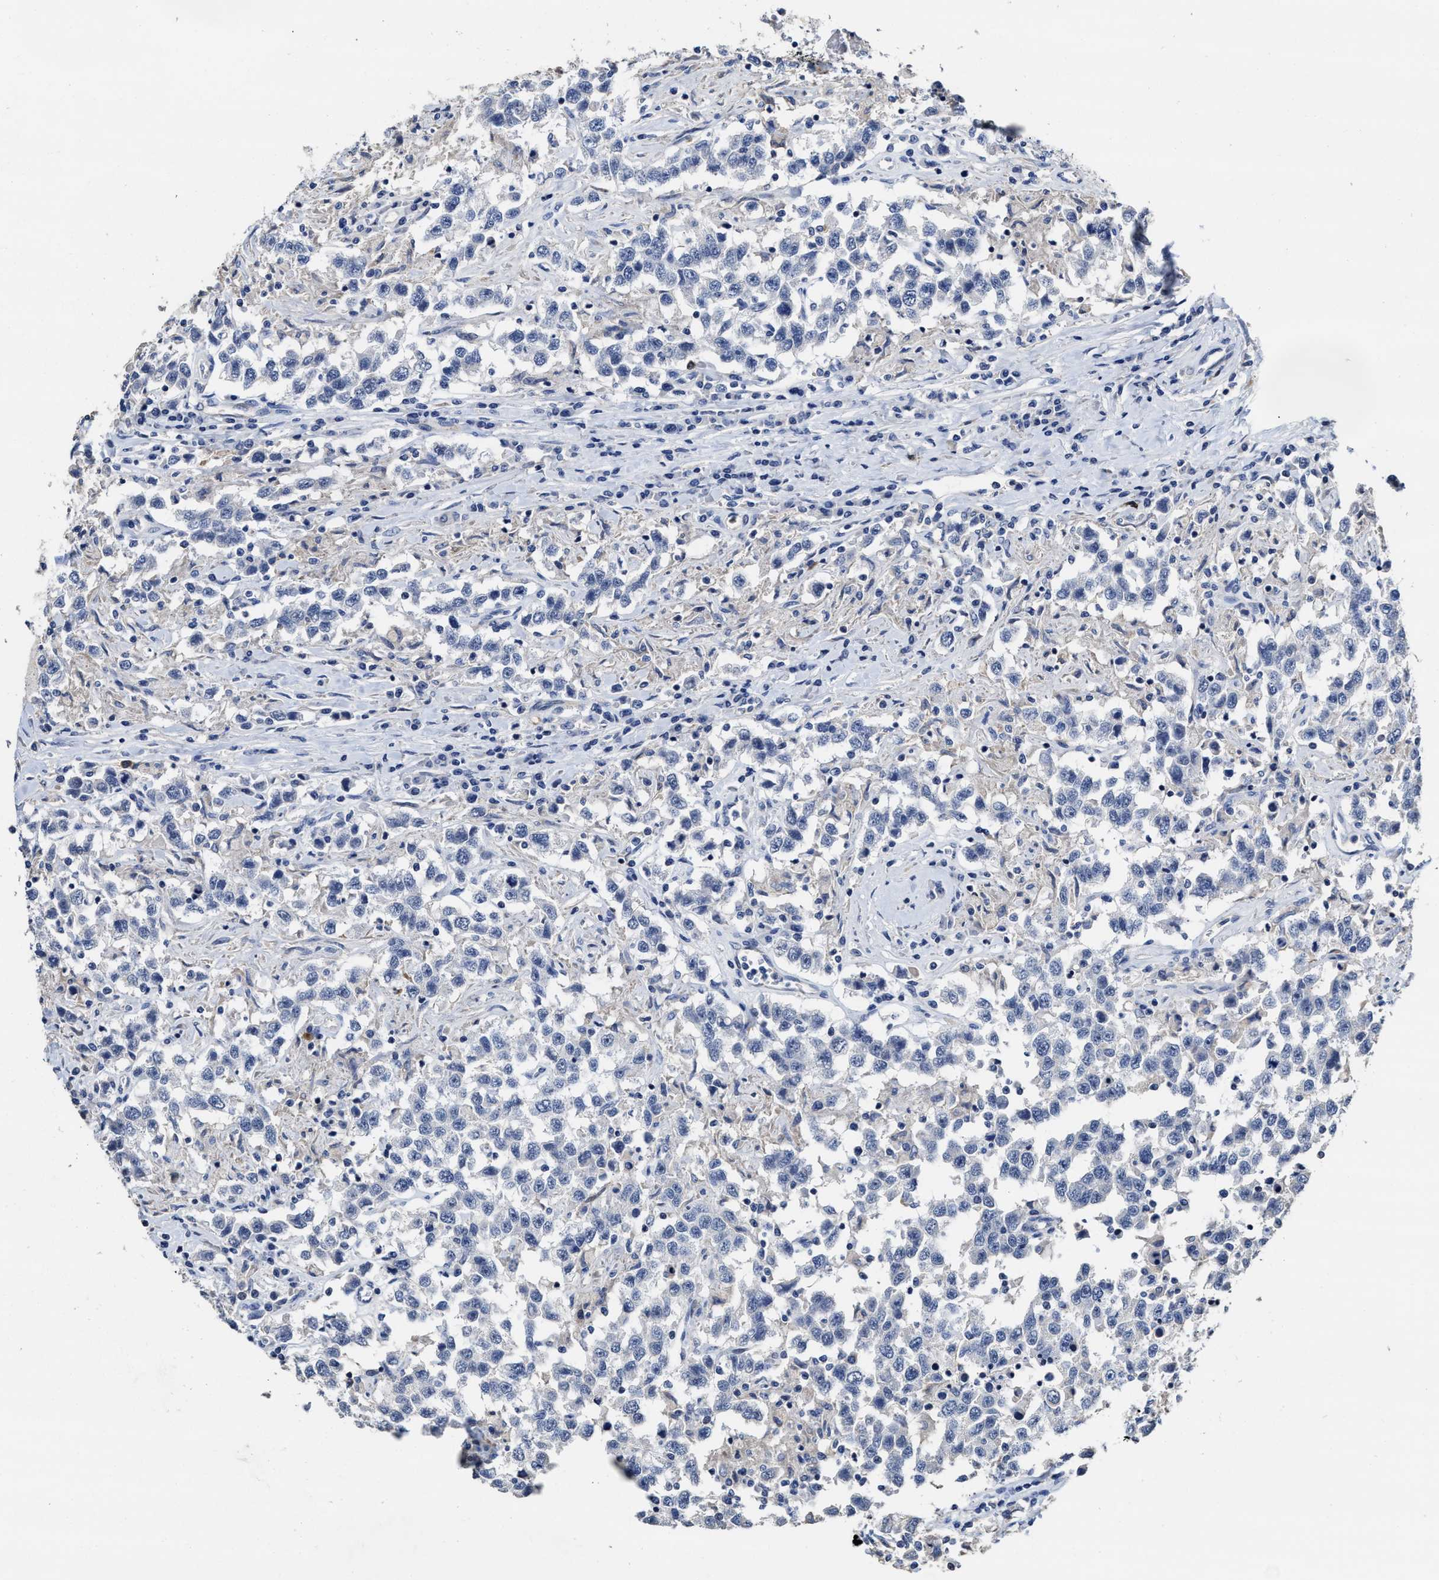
{"staining": {"intensity": "negative", "quantity": "none", "location": "none"}, "tissue": "testis cancer", "cell_type": "Tumor cells", "image_type": "cancer", "snomed": [{"axis": "morphology", "description": "Seminoma, NOS"}, {"axis": "topography", "description": "Testis"}], "caption": "High magnification brightfield microscopy of seminoma (testis) stained with DAB (brown) and counterstained with hematoxylin (blue): tumor cells show no significant expression.", "gene": "ZFAT", "patient": {"sex": "male", "age": 41}}